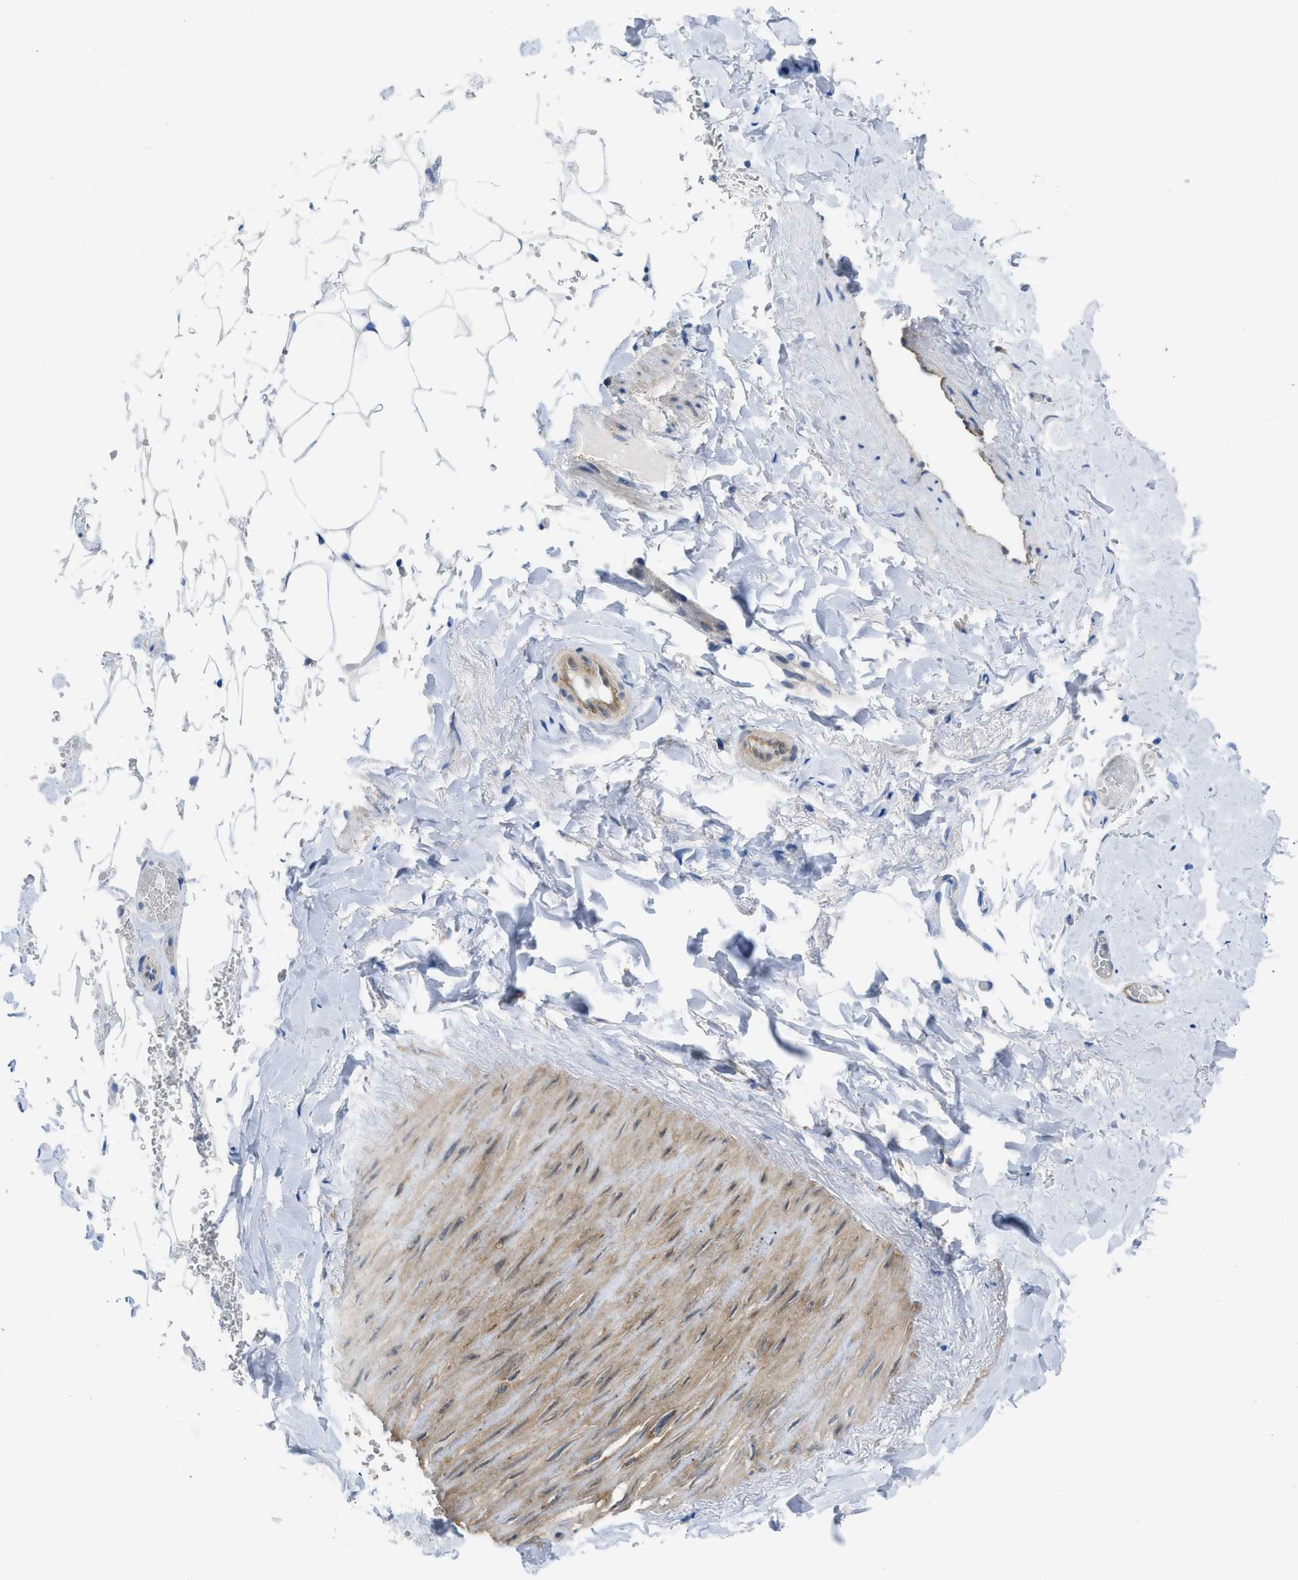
{"staining": {"intensity": "negative", "quantity": "none", "location": "none"}, "tissue": "adipose tissue", "cell_type": "Adipocytes", "image_type": "normal", "snomed": [{"axis": "morphology", "description": "Normal tissue, NOS"}, {"axis": "topography", "description": "Peripheral nerve tissue"}], "caption": "DAB immunohistochemical staining of benign adipose tissue reveals no significant staining in adipocytes.", "gene": "PDLIM5", "patient": {"sex": "male", "age": 70}}